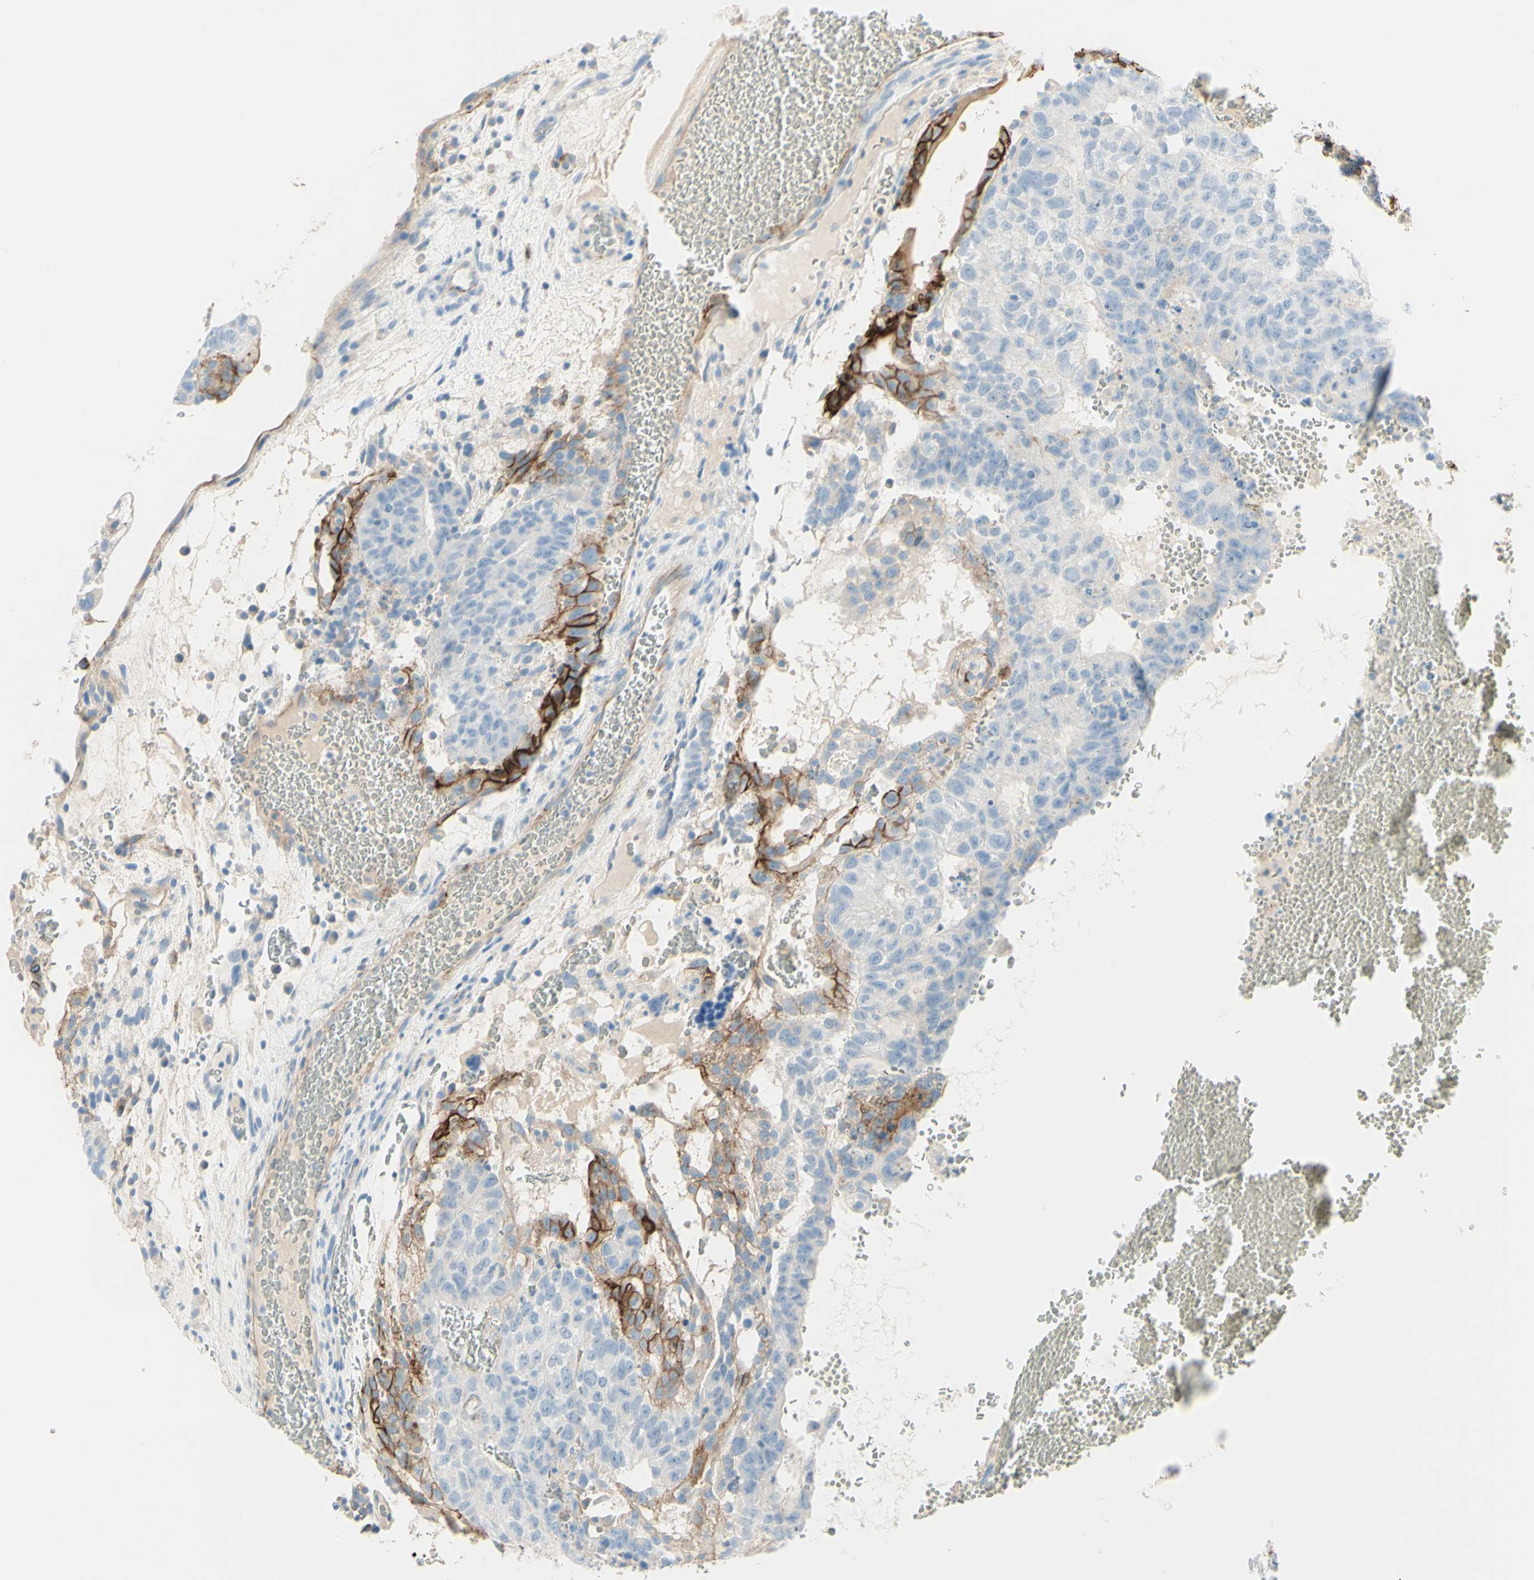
{"staining": {"intensity": "strong", "quantity": "<25%", "location": "cytoplasmic/membranous"}, "tissue": "testis cancer", "cell_type": "Tumor cells", "image_type": "cancer", "snomed": [{"axis": "morphology", "description": "Seminoma, NOS"}, {"axis": "morphology", "description": "Carcinoma, Embryonal, NOS"}, {"axis": "topography", "description": "Testis"}], "caption": "Seminoma (testis) tissue shows strong cytoplasmic/membranous expression in approximately <25% of tumor cells (DAB IHC, brown staining for protein, blue staining for nuclei).", "gene": "ALCAM", "patient": {"sex": "male", "age": 52}}